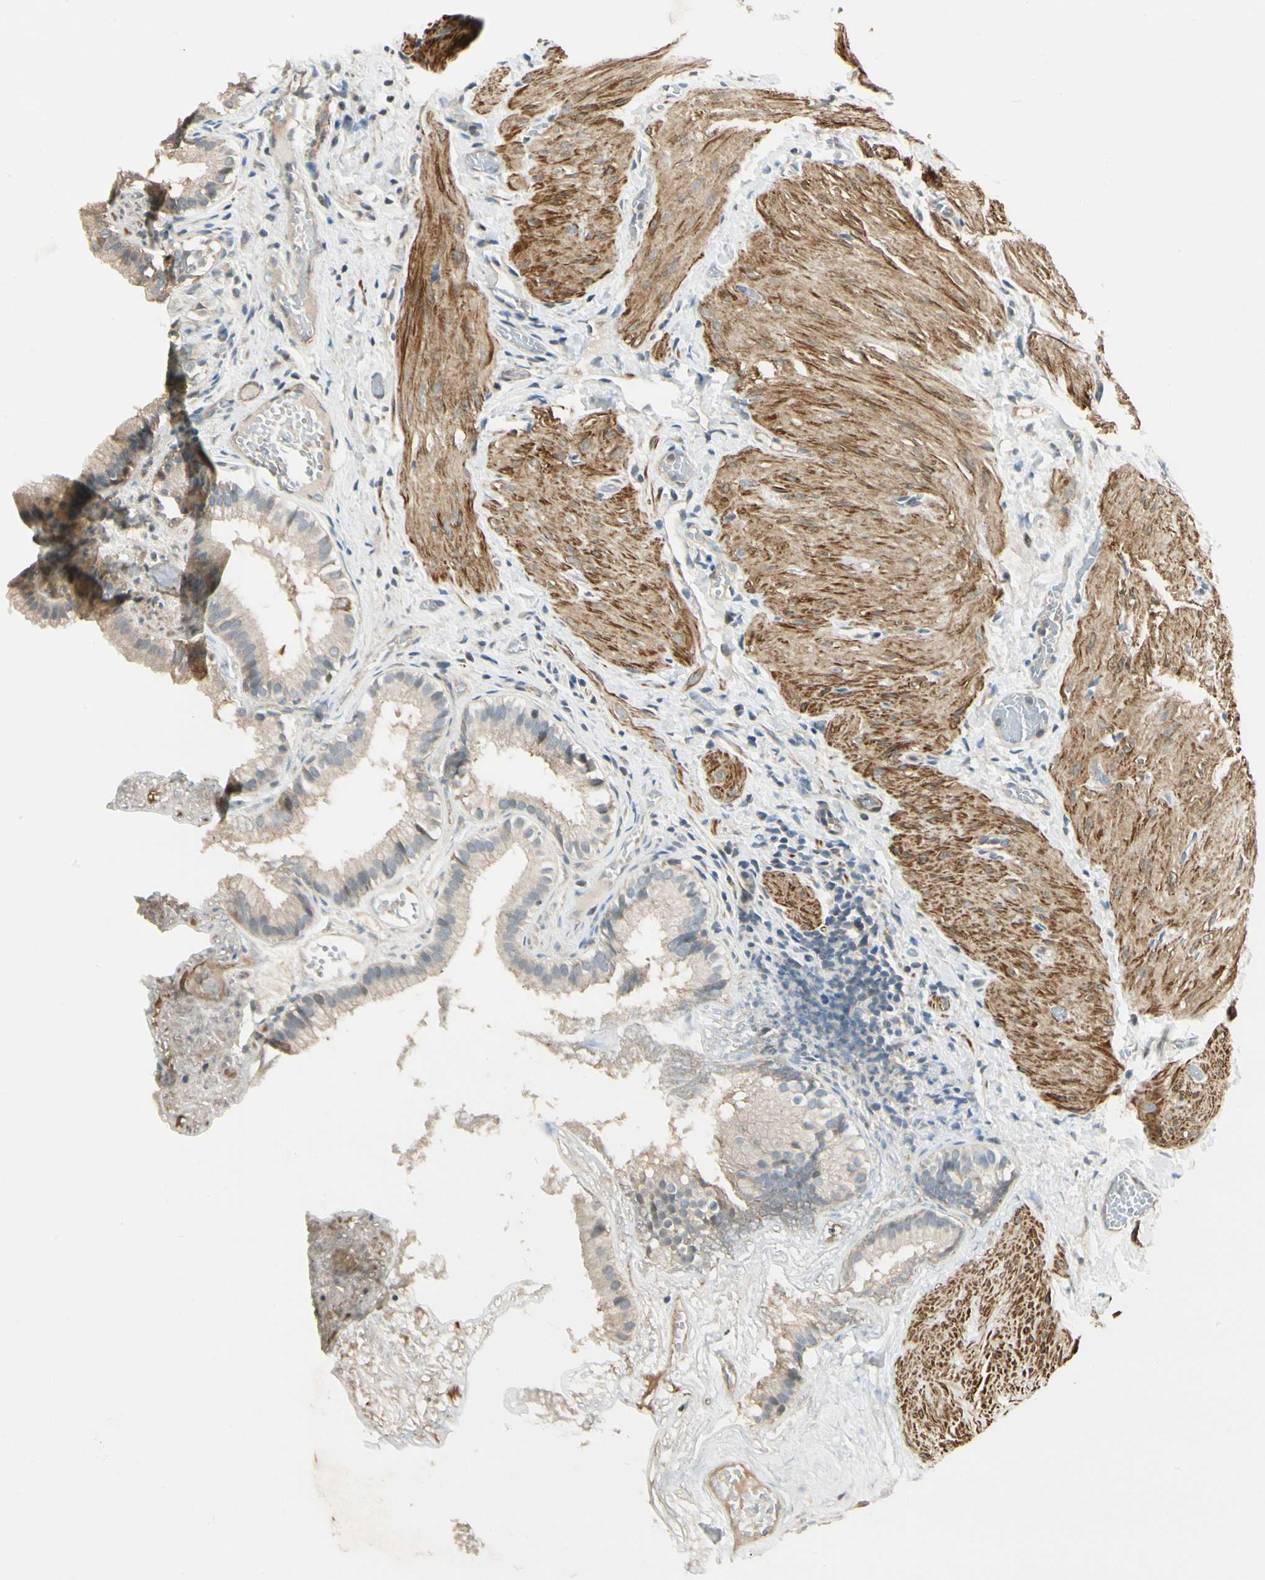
{"staining": {"intensity": "moderate", "quantity": ">75%", "location": "cytoplasmic/membranous"}, "tissue": "gallbladder", "cell_type": "Glandular cells", "image_type": "normal", "snomed": [{"axis": "morphology", "description": "Normal tissue, NOS"}, {"axis": "topography", "description": "Gallbladder"}], "caption": "Glandular cells exhibit moderate cytoplasmic/membranous positivity in about >75% of cells in benign gallbladder.", "gene": "P4HA3", "patient": {"sex": "female", "age": 26}}